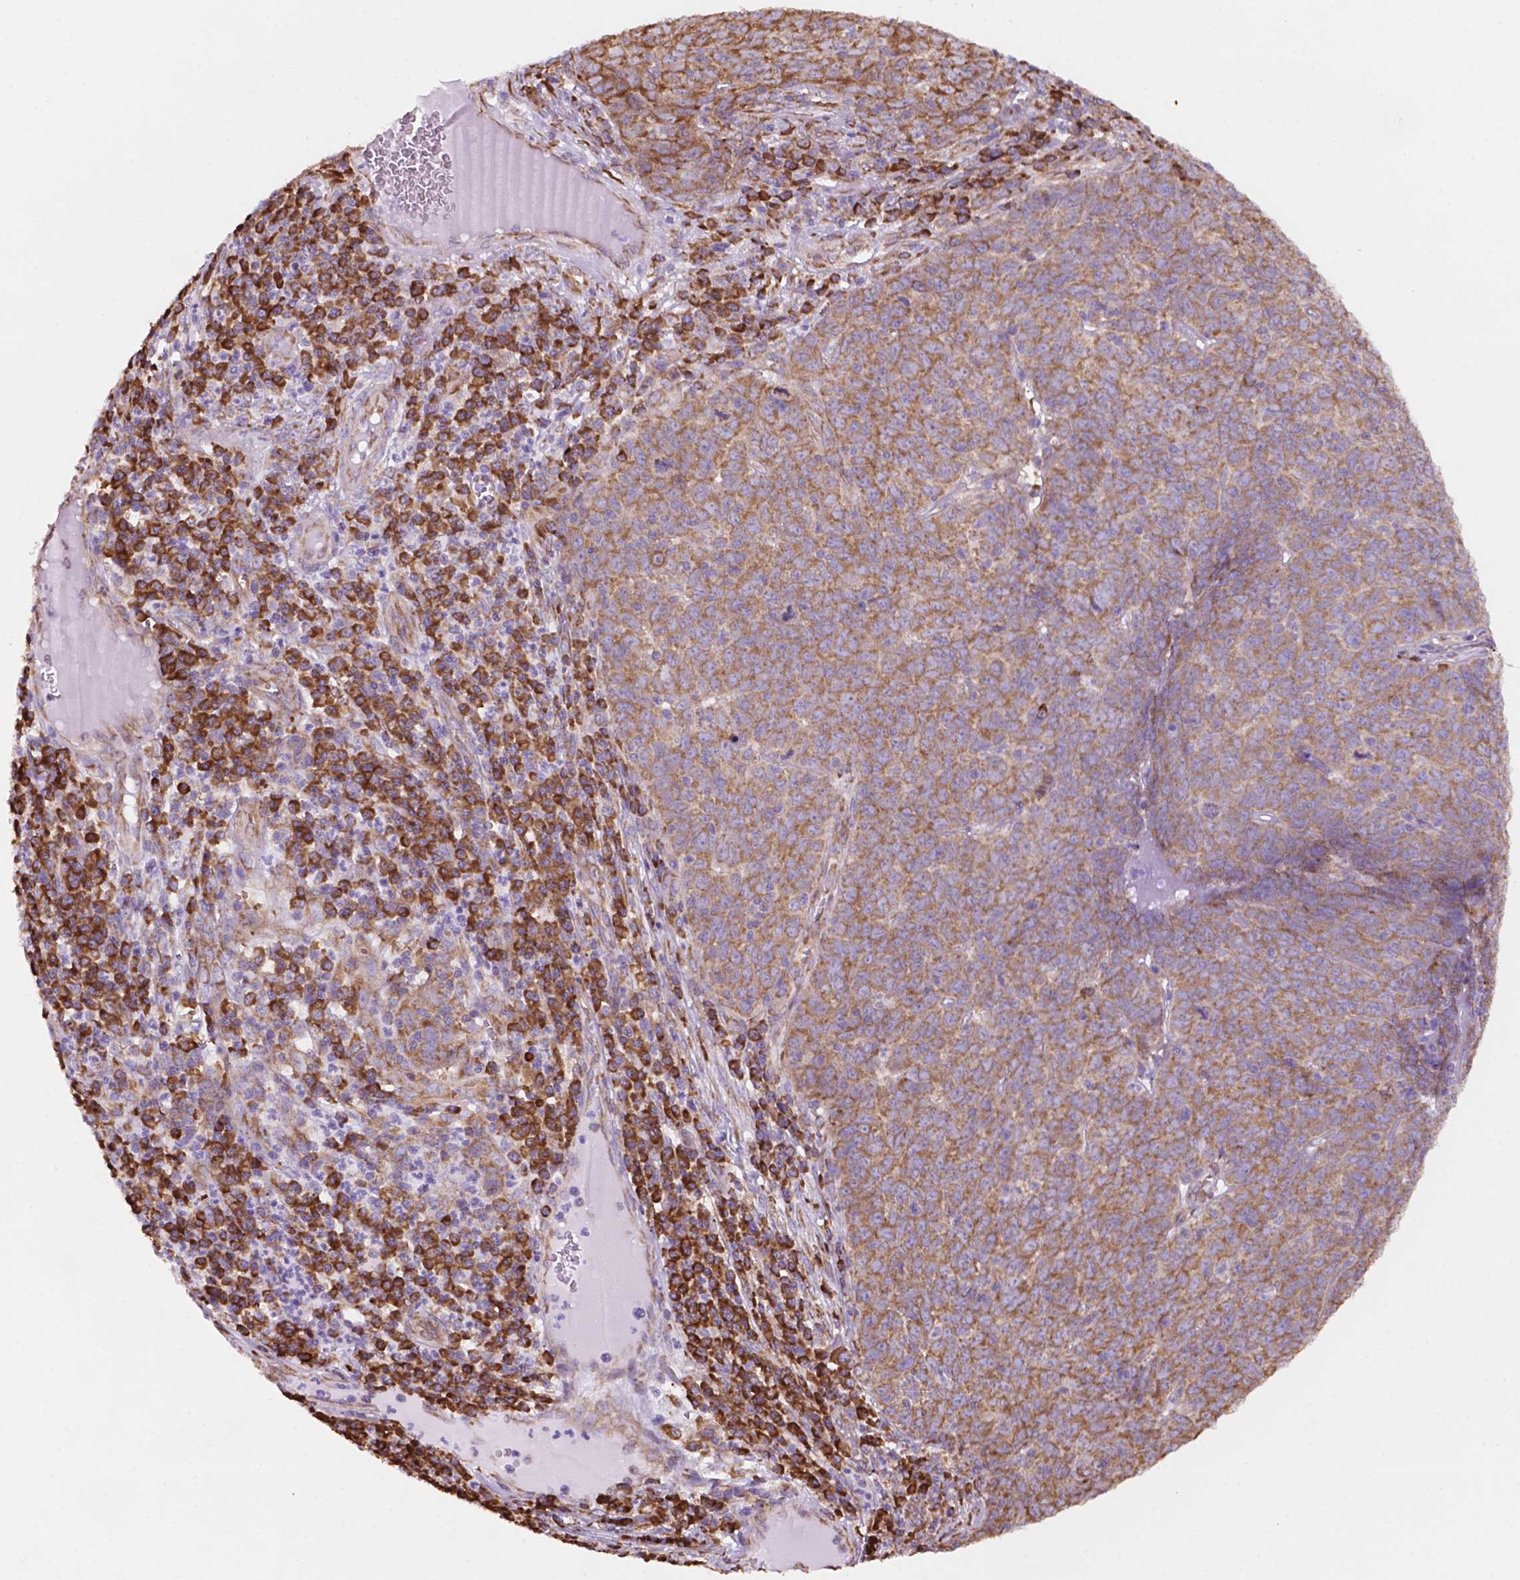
{"staining": {"intensity": "moderate", "quantity": ">75%", "location": "cytoplasmic/membranous"}, "tissue": "skin cancer", "cell_type": "Tumor cells", "image_type": "cancer", "snomed": [{"axis": "morphology", "description": "Squamous cell carcinoma, NOS"}, {"axis": "topography", "description": "Skin"}, {"axis": "topography", "description": "Anal"}], "caption": "About >75% of tumor cells in human skin cancer (squamous cell carcinoma) display moderate cytoplasmic/membranous protein staining as visualized by brown immunohistochemical staining.", "gene": "RPL29", "patient": {"sex": "female", "age": 51}}